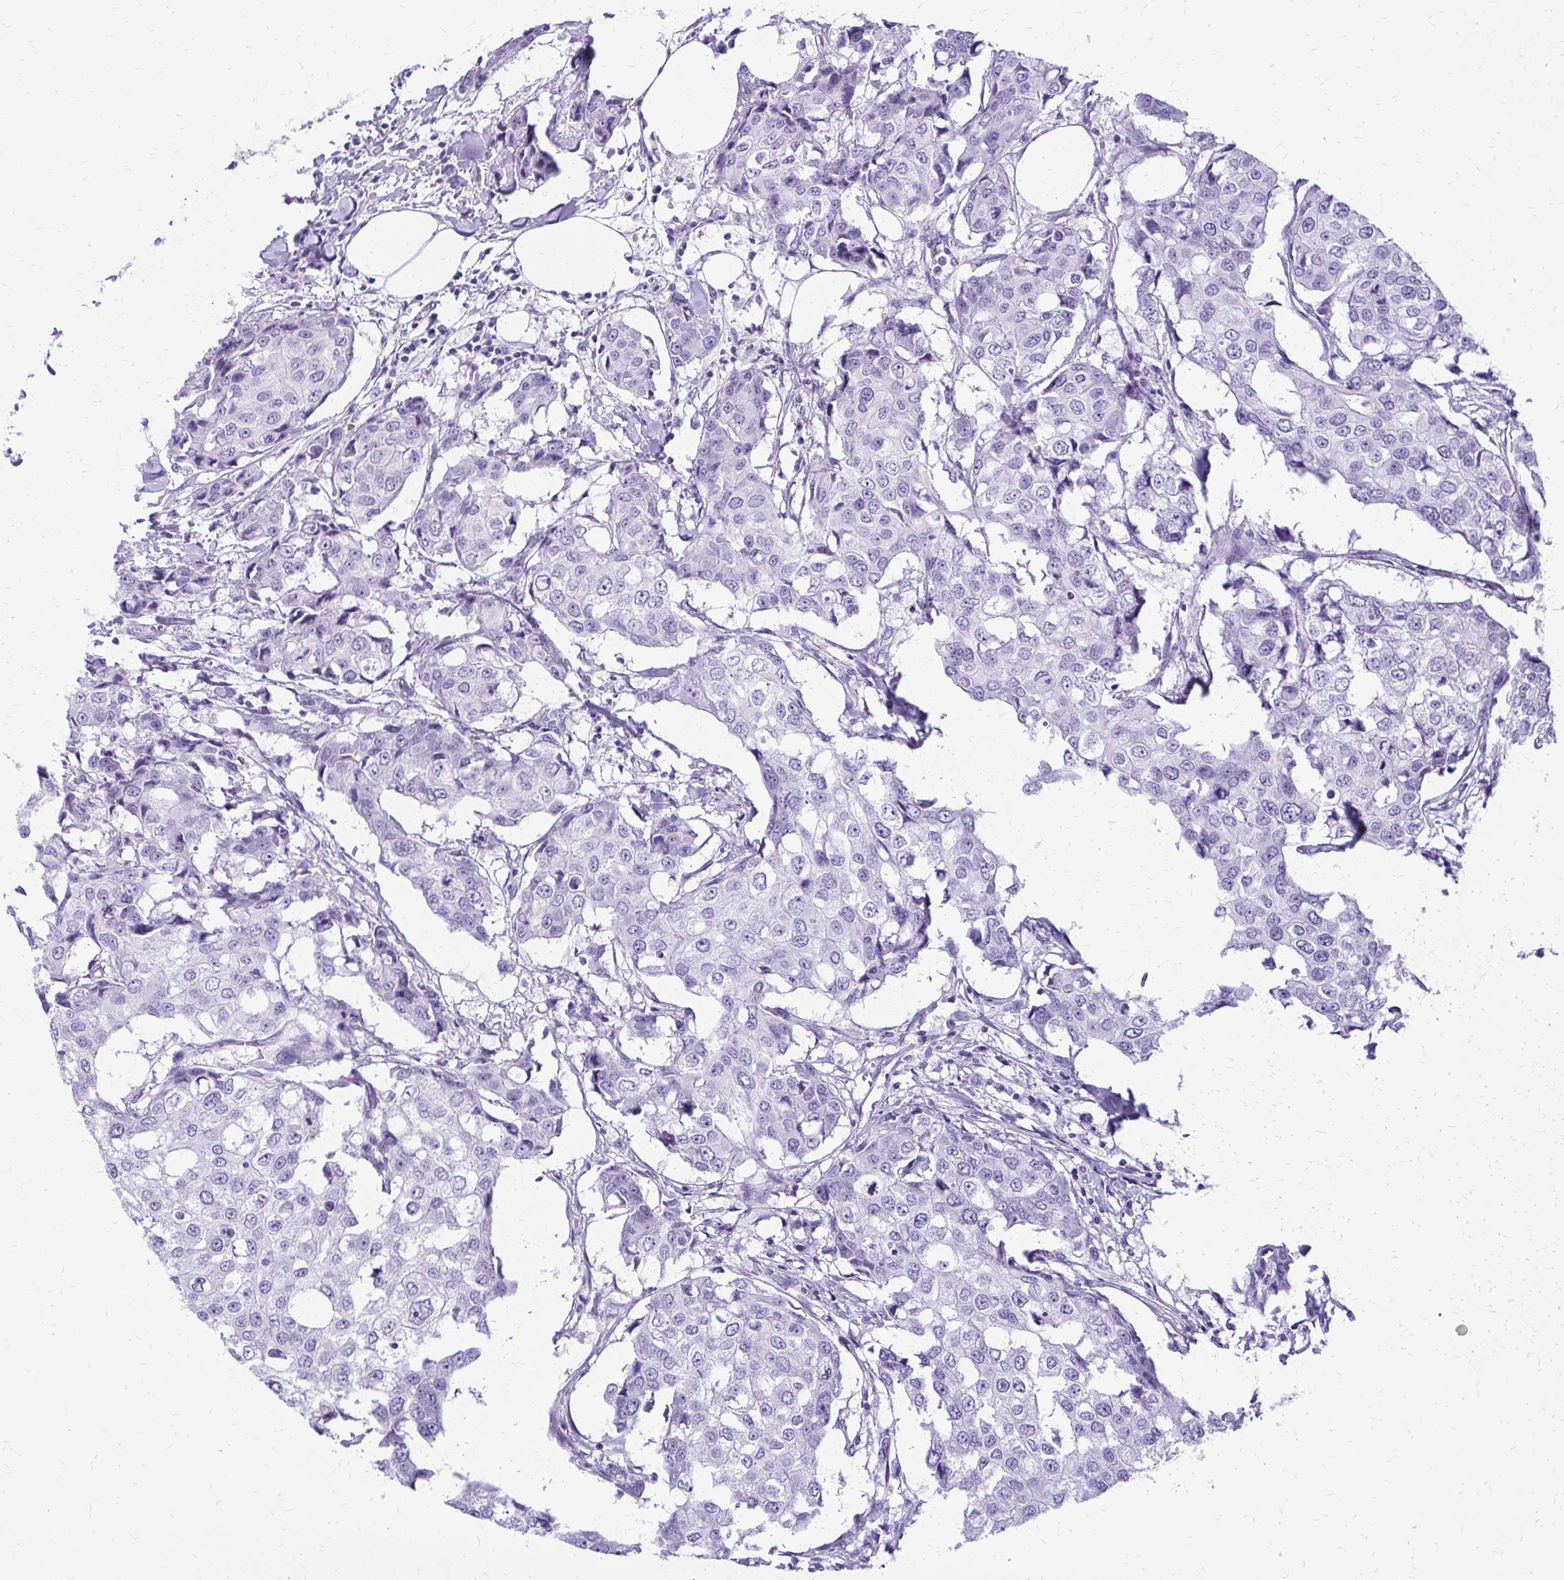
{"staining": {"intensity": "negative", "quantity": "none", "location": "none"}, "tissue": "breast cancer", "cell_type": "Tumor cells", "image_type": "cancer", "snomed": [{"axis": "morphology", "description": "Duct carcinoma"}, {"axis": "topography", "description": "Breast"}], "caption": "Immunohistochemistry (IHC) photomicrograph of neoplastic tissue: human breast cancer stained with DAB (3,3'-diaminobenzidine) exhibits no significant protein expression in tumor cells.", "gene": "SLC32A1", "patient": {"sex": "female", "age": 27}}